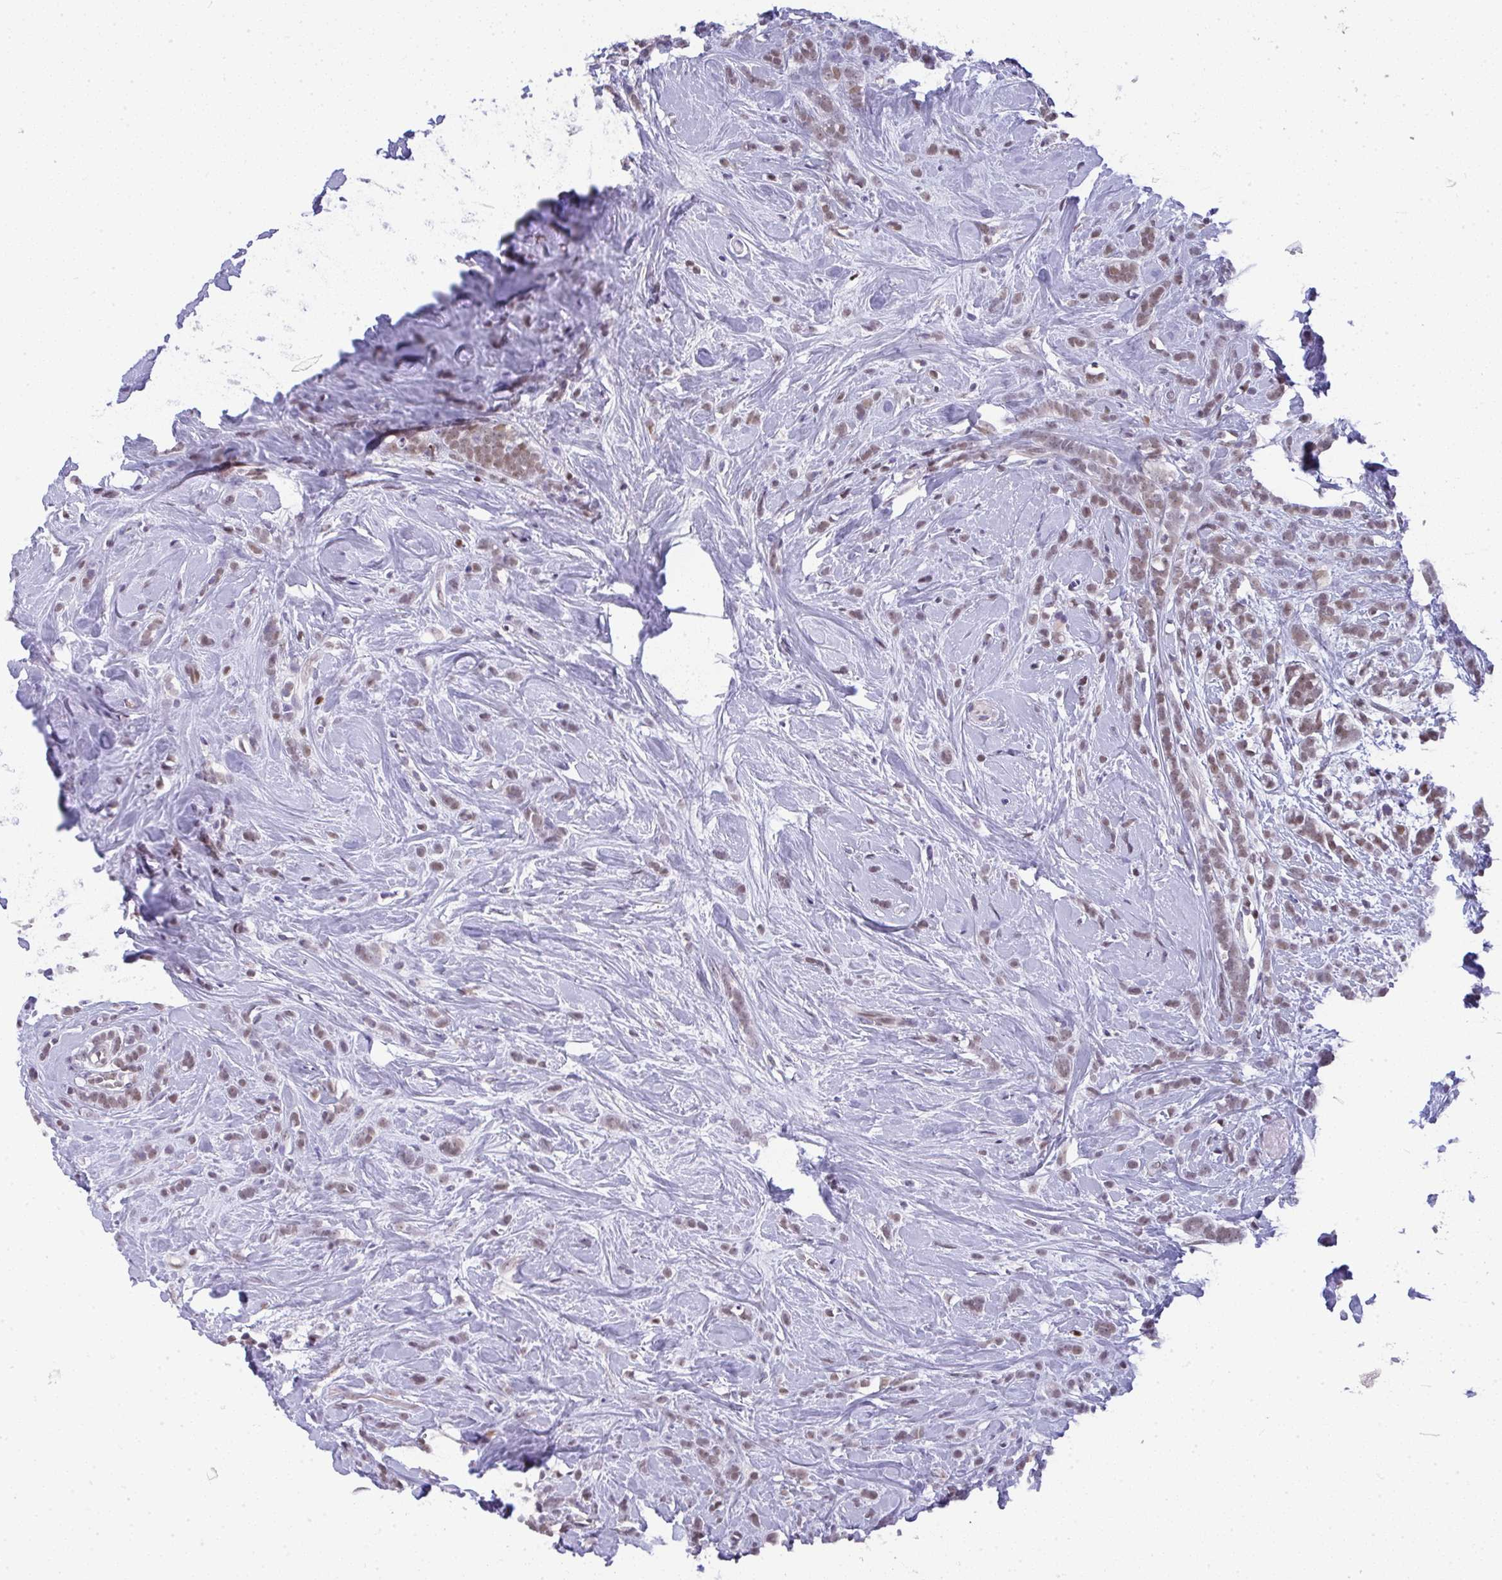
{"staining": {"intensity": "weak", "quantity": ">75%", "location": "nuclear"}, "tissue": "breast cancer", "cell_type": "Tumor cells", "image_type": "cancer", "snomed": [{"axis": "morphology", "description": "Lobular carcinoma"}, {"axis": "topography", "description": "Breast"}], "caption": "The image reveals staining of breast lobular carcinoma, revealing weak nuclear protein expression (brown color) within tumor cells. The staining is performed using DAB (3,3'-diaminobenzidine) brown chromogen to label protein expression. The nuclei are counter-stained blue using hematoxylin.", "gene": "BBX", "patient": {"sex": "female", "age": 58}}